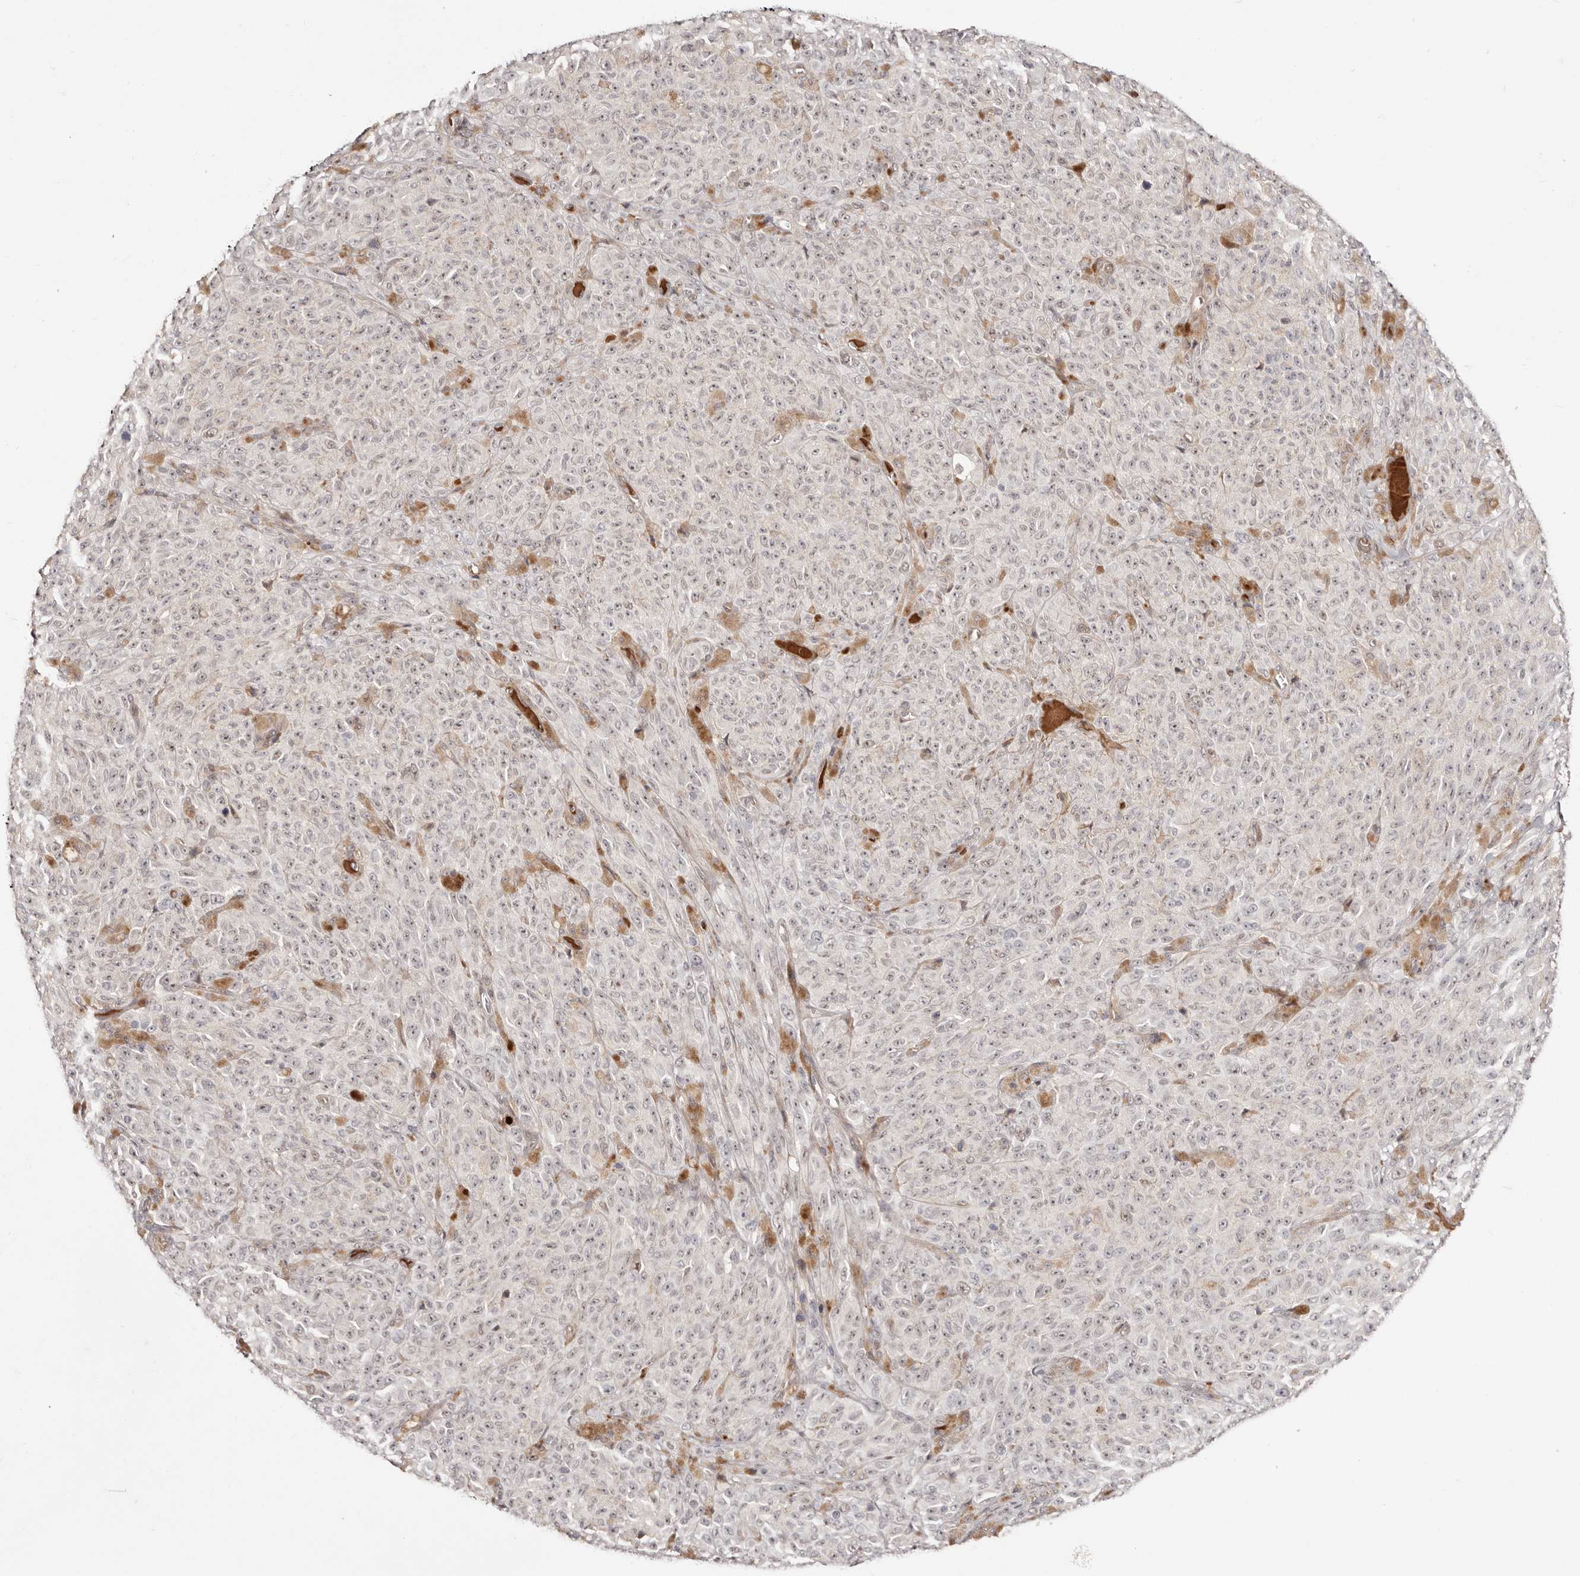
{"staining": {"intensity": "weak", "quantity": "<25%", "location": "cytoplasmic/membranous,nuclear"}, "tissue": "melanoma", "cell_type": "Tumor cells", "image_type": "cancer", "snomed": [{"axis": "morphology", "description": "Malignant melanoma, NOS"}, {"axis": "topography", "description": "Skin"}], "caption": "This is an IHC photomicrograph of melanoma. There is no staining in tumor cells.", "gene": "EGR3", "patient": {"sex": "female", "age": 82}}